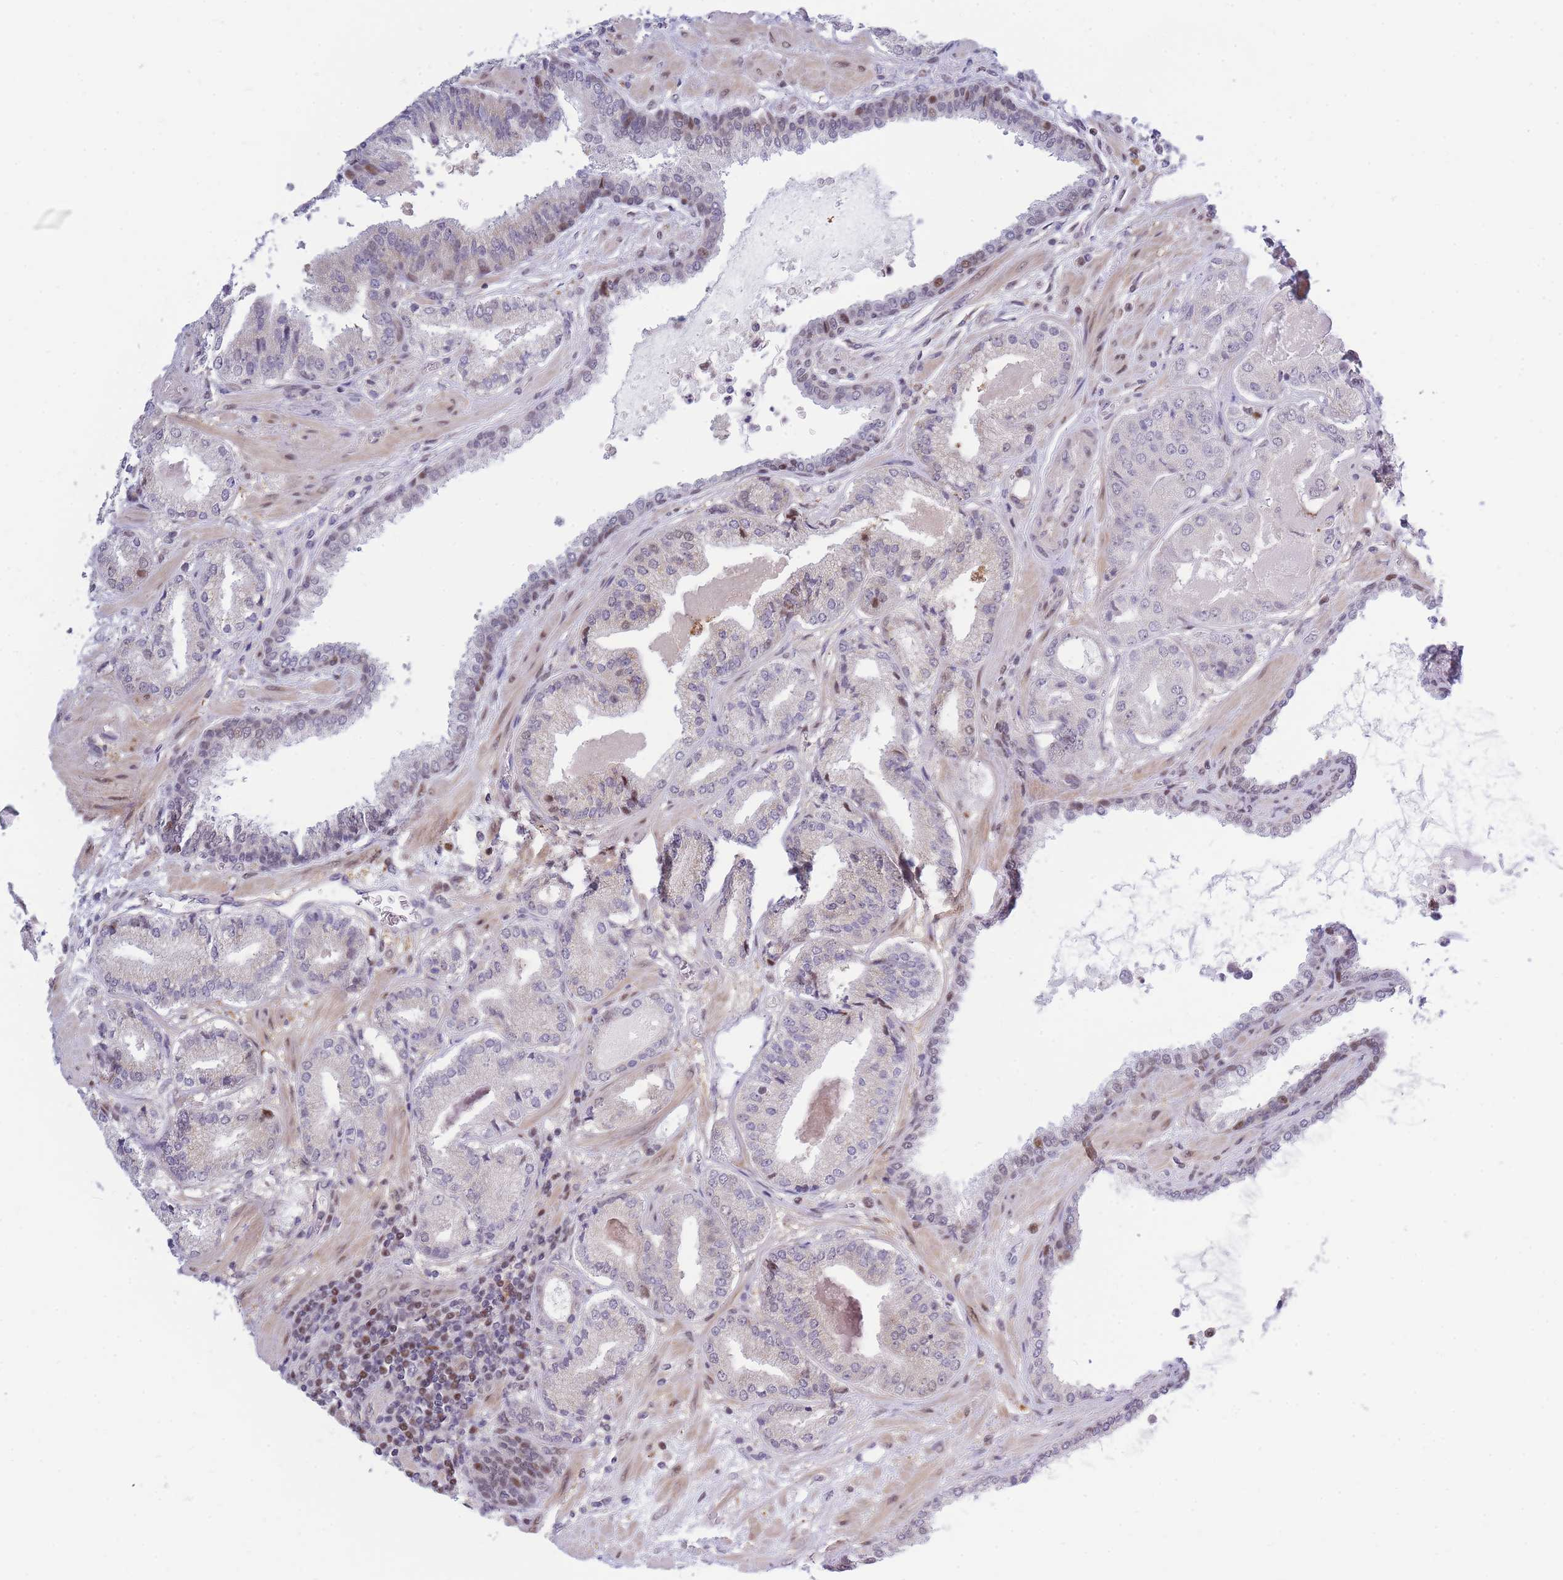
{"staining": {"intensity": "negative", "quantity": "none", "location": "none"}, "tissue": "prostate cancer", "cell_type": "Tumor cells", "image_type": "cancer", "snomed": [{"axis": "morphology", "description": "Adenocarcinoma, High grade"}, {"axis": "topography", "description": "Prostate"}], "caption": "A high-resolution image shows immunohistochemistry (IHC) staining of prostate cancer, which displays no significant expression in tumor cells.", "gene": "CRACD", "patient": {"sex": "male", "age": 63}}